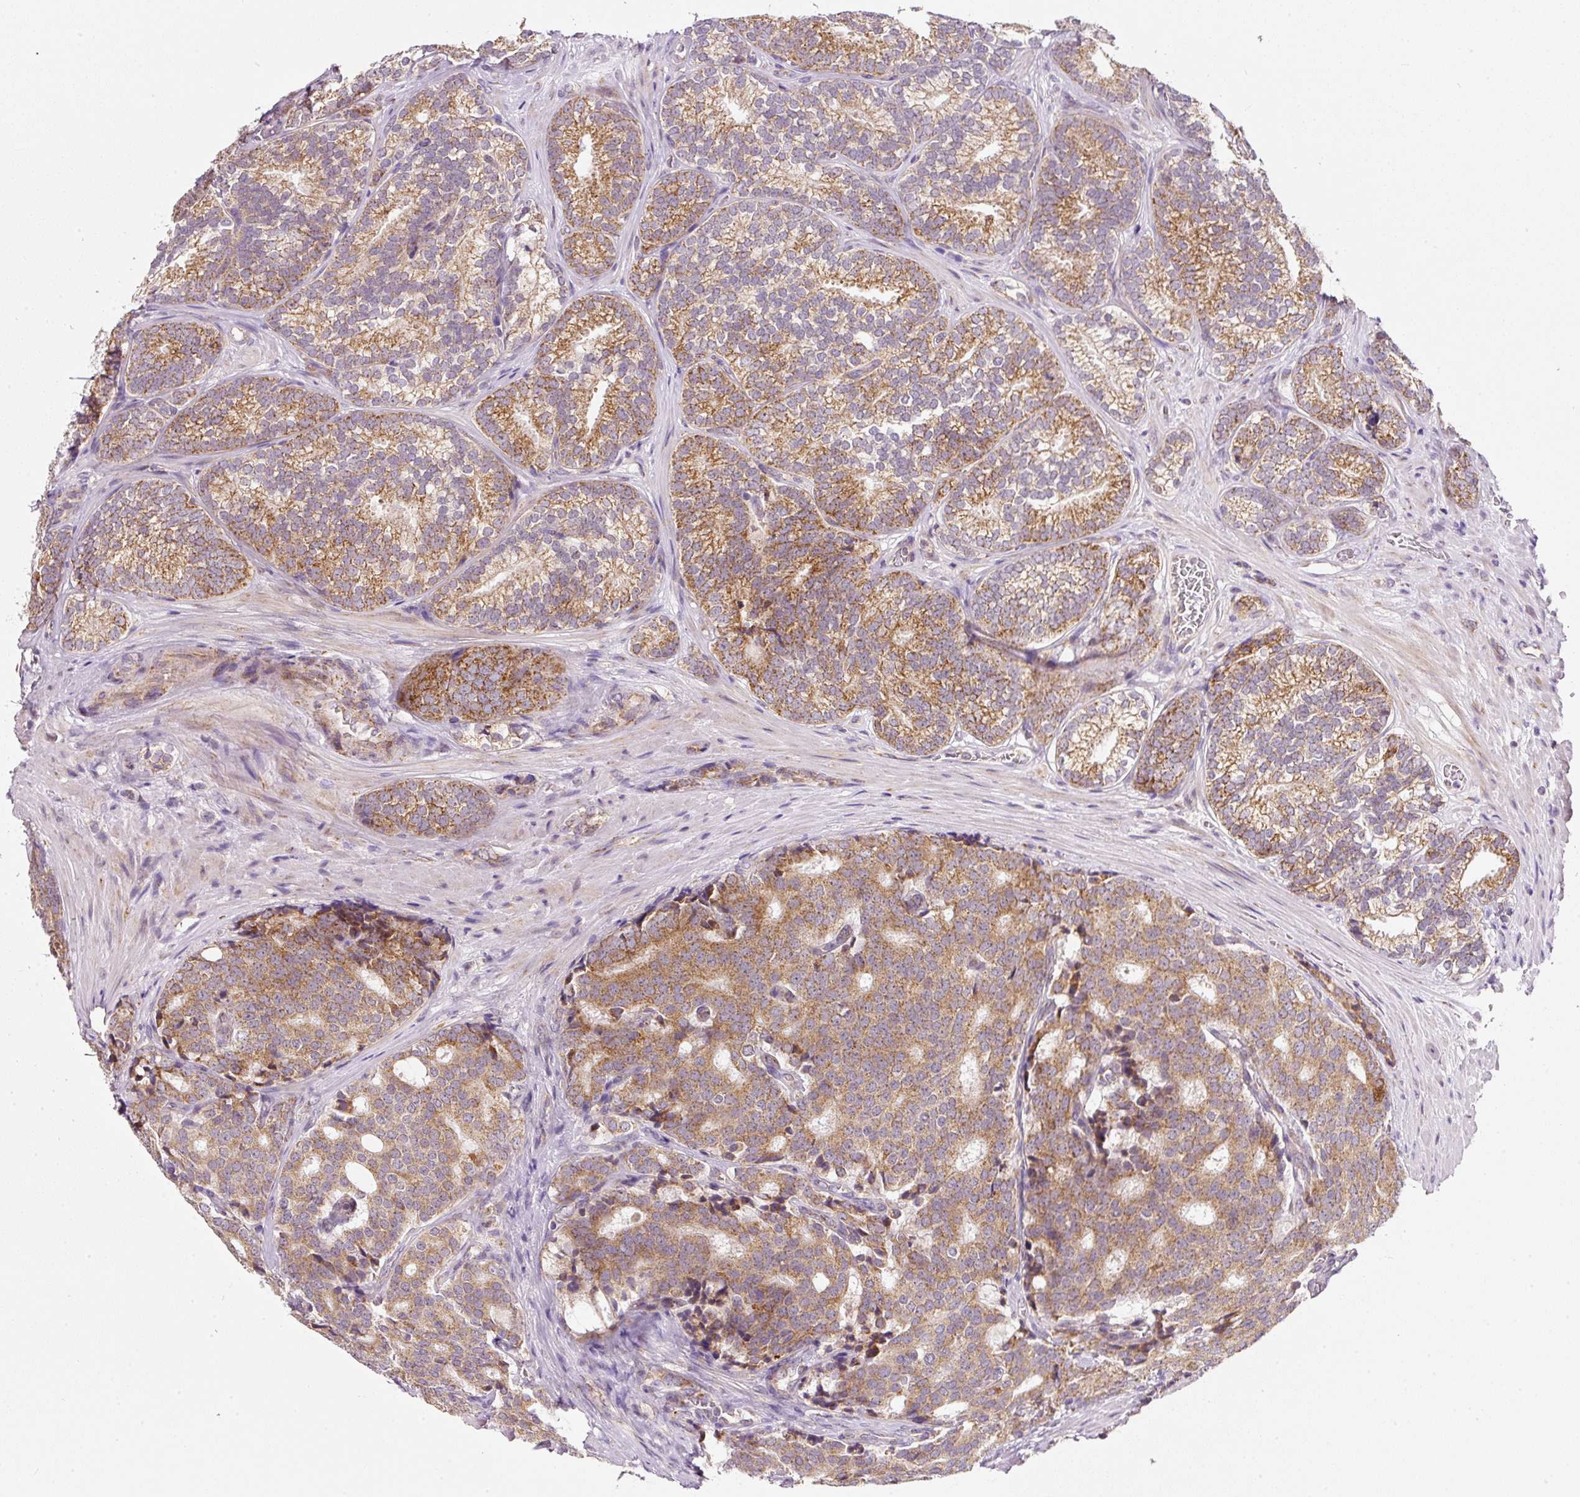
{"staining": {"intensity": "moderate", "quantity": ">75%", "location": "cytoplasmic/membranous"}, "tissue": "prostate cancer", "cell_type": "Tumor cells", "image_type": "cancer", "snomed": [{"axis": "morphology", "description": "Adenocarcinoma, High grade"}, {"axis": "topography", "description": "Prostate"}], "caption": "DAB immunohistochemical staining of human prostate cancer shows moderate cytoplasmic/membranous protein staining in about >75% of tumor cells. Nuclei are stained in blue.", "gene": "FAM78B", "patient": {"sex": "male", "age": 63}}